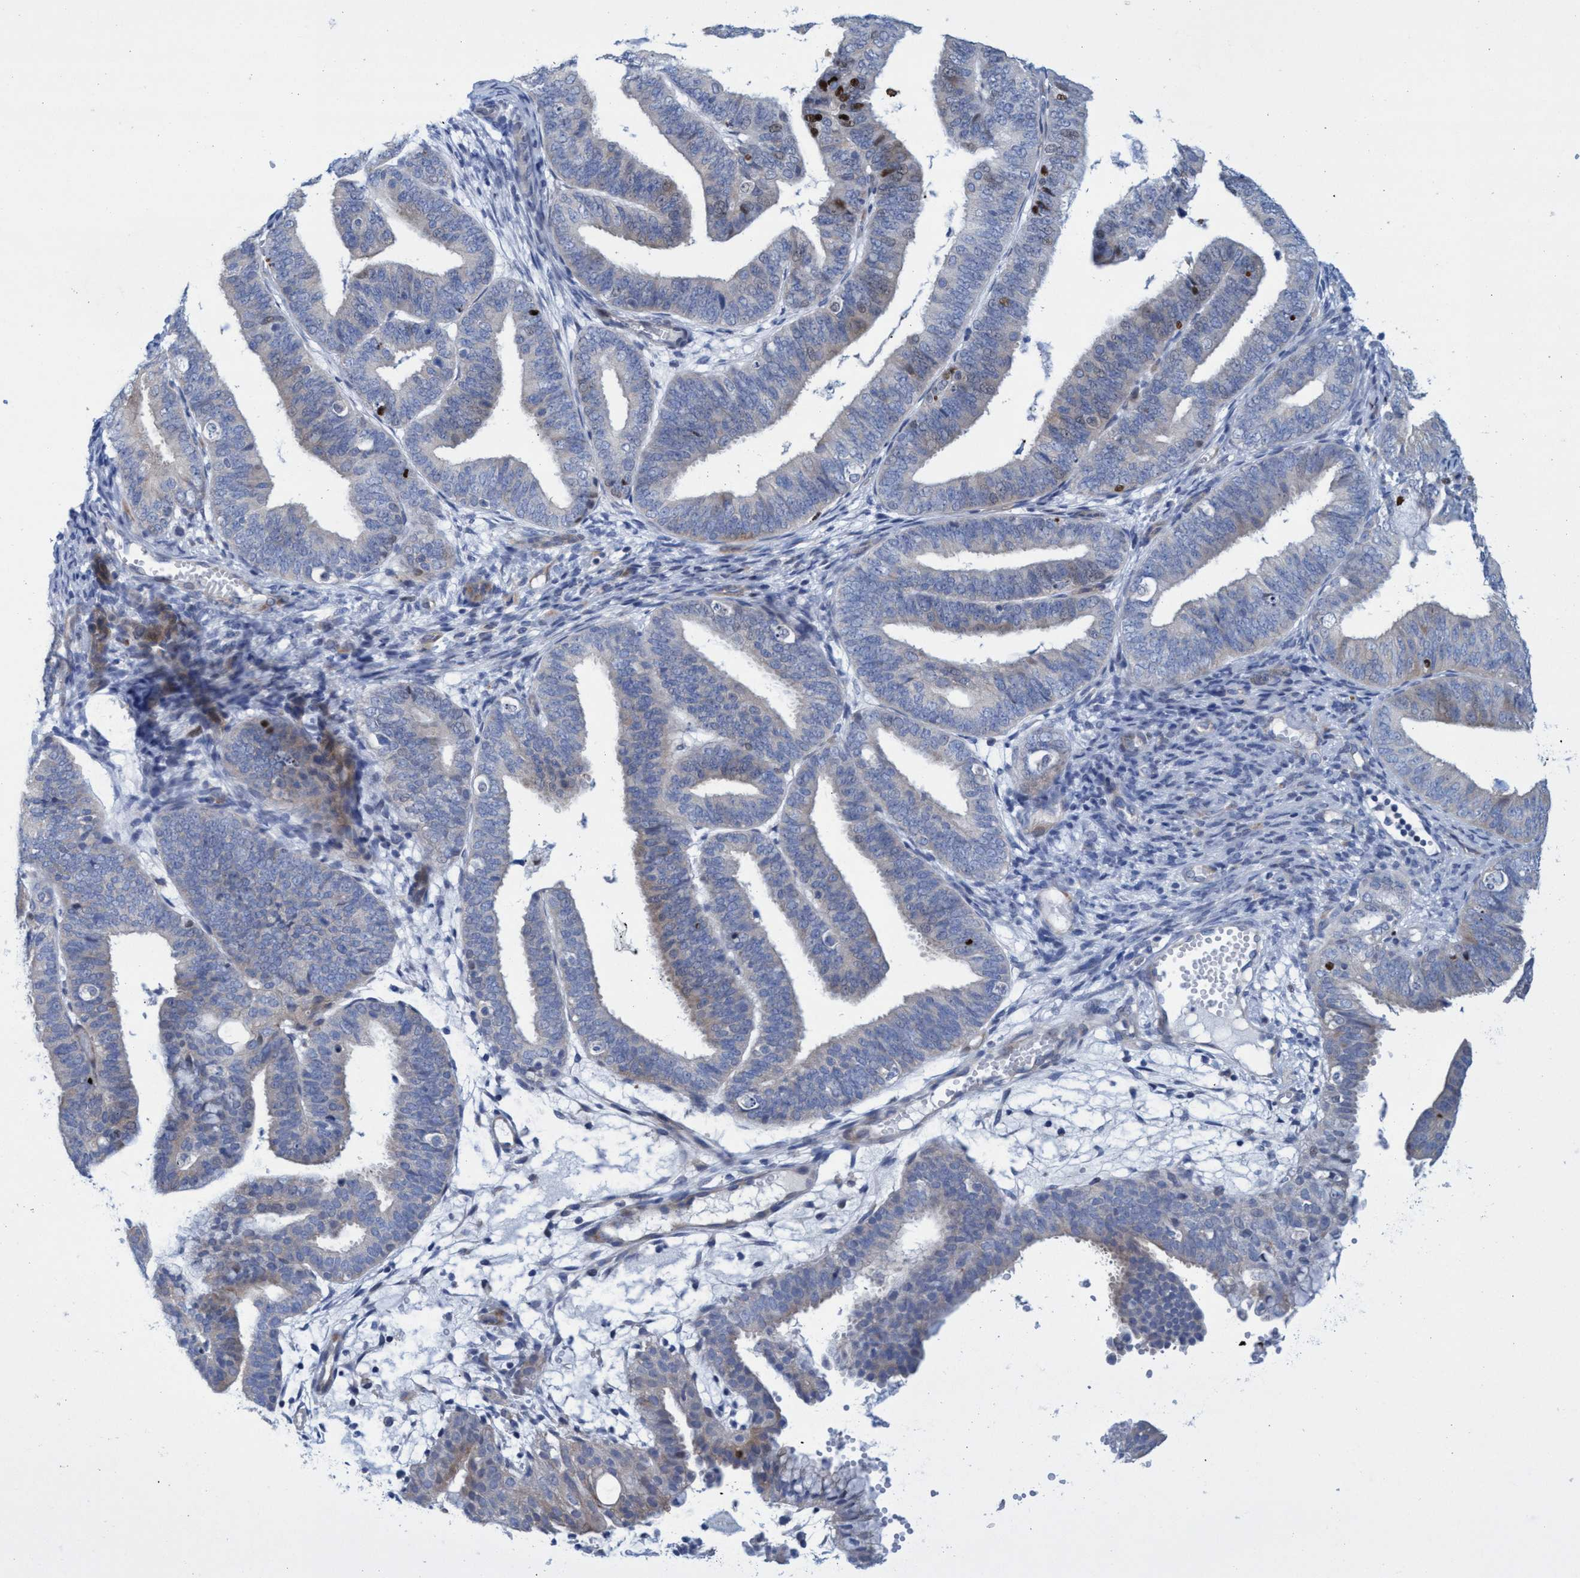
{"staining": {"intensity": "strong", "quantity": "<25%", "location": "nuclear"}, "tissue": "endometrial cancer", "cell_type": "Tumor cells", "image_type": "cancer", "snomed": [{"axis": "morphology", "description": "Adenocarcinoma, NOS"}, {"axis": "topography", "description": "Endometrium"}], "caption": "The photomicrograph shows immunohistochemical staining of adenocarcinoma (endometrial). There is strong nuclear positivity is seen in approximately <25% of tumor cells.", "gene": "R3HCC1", "patient": {"sex": "female", "age": 63}}